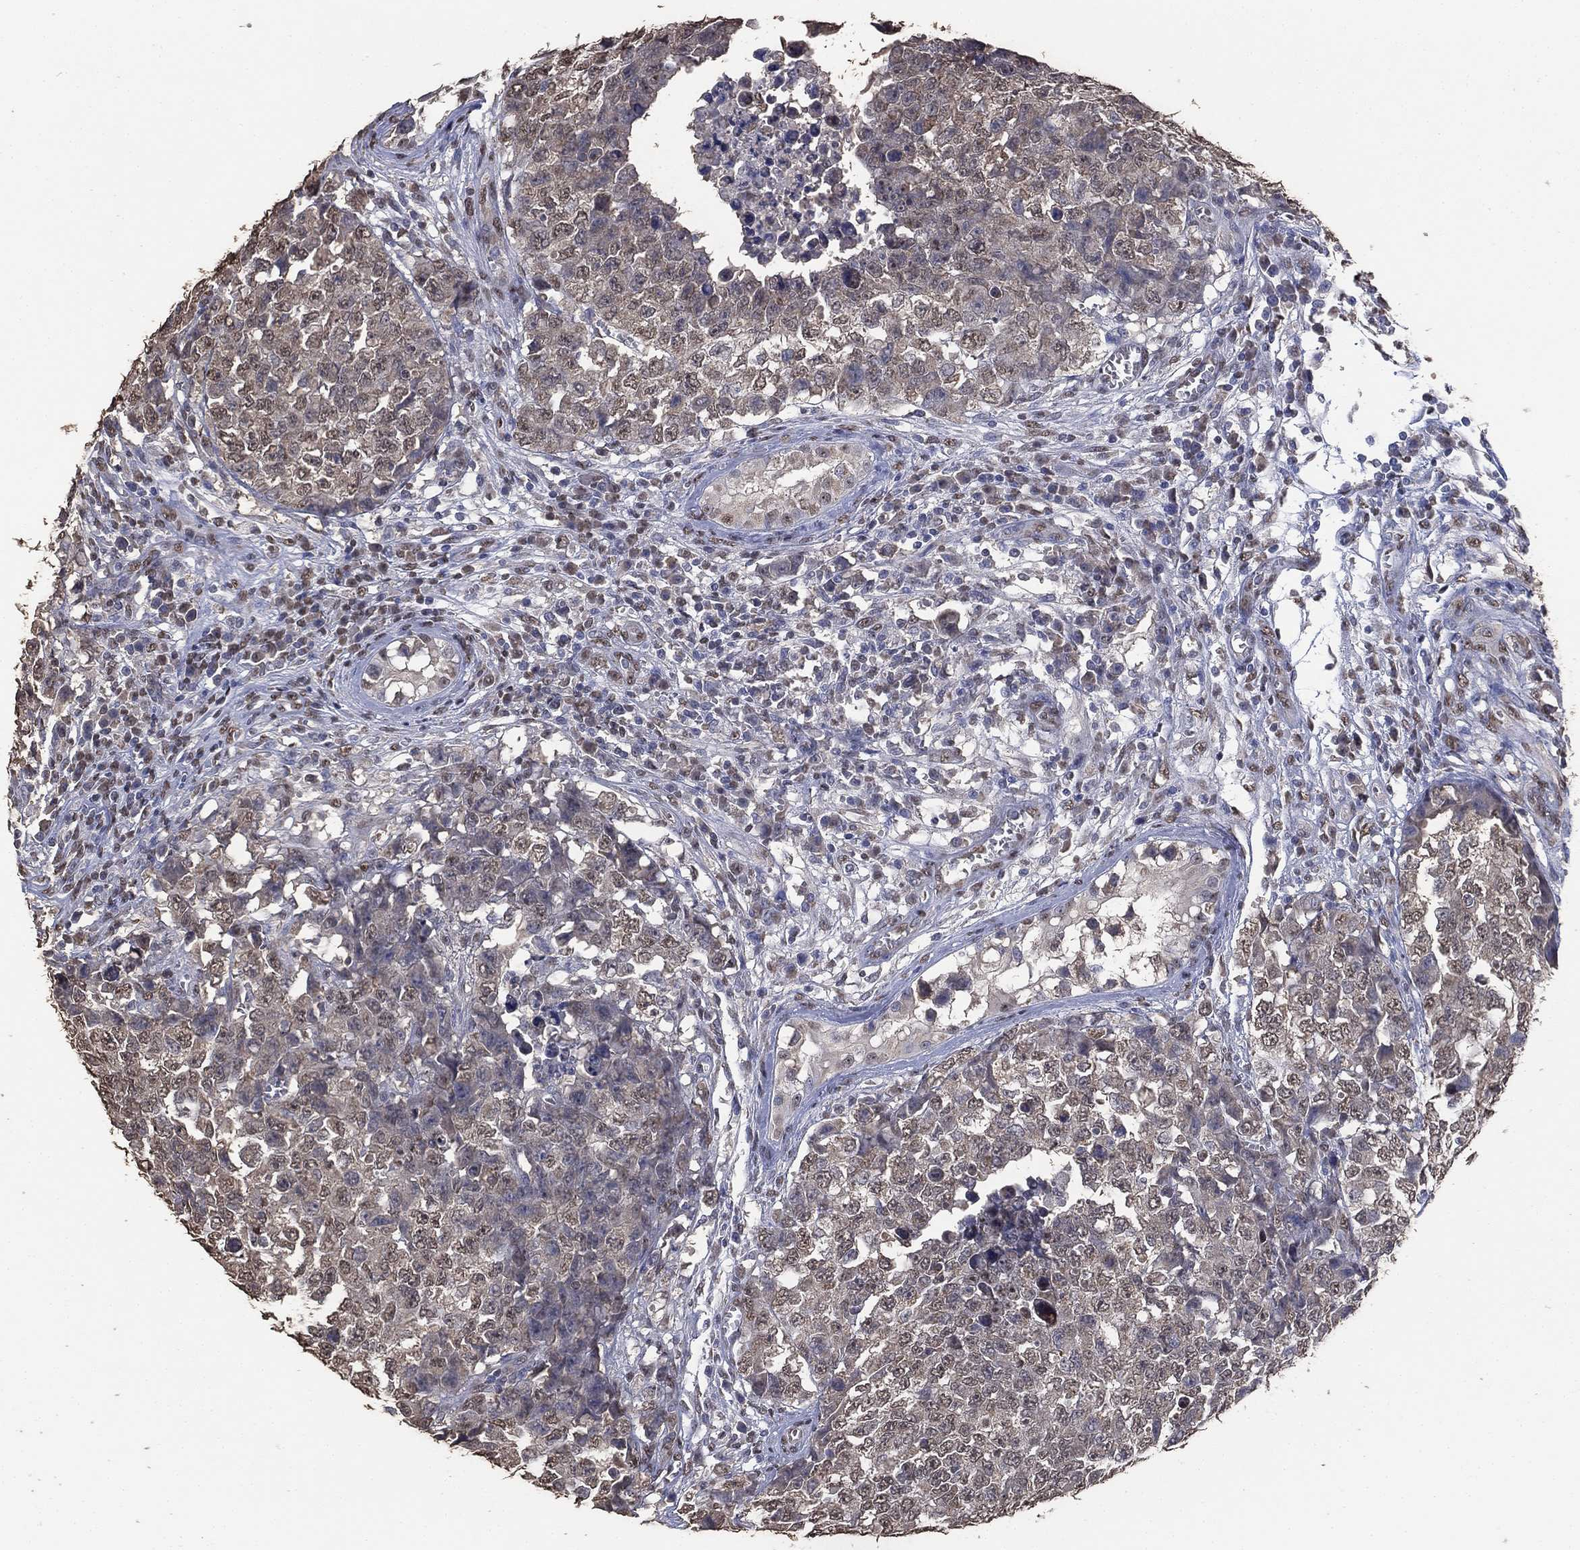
{"staining": {"intensity": "negative", "quantity": "none", "location": "none"}, "tissue": "testis cancer", "cell_type": "Tumor cells", "image_type": "cancer", "snomed": [{"axis": "morphology", "description": "Carcinoma, Embryonal, NOS"}, {"axis": "topography", "description": "Testis"}], "caption": "Tumor cells show no significant positivity in embryonal carcinoma (testis).", "gene": "ALDH7A1", "patient": {"sex": "male", "age": 23}}